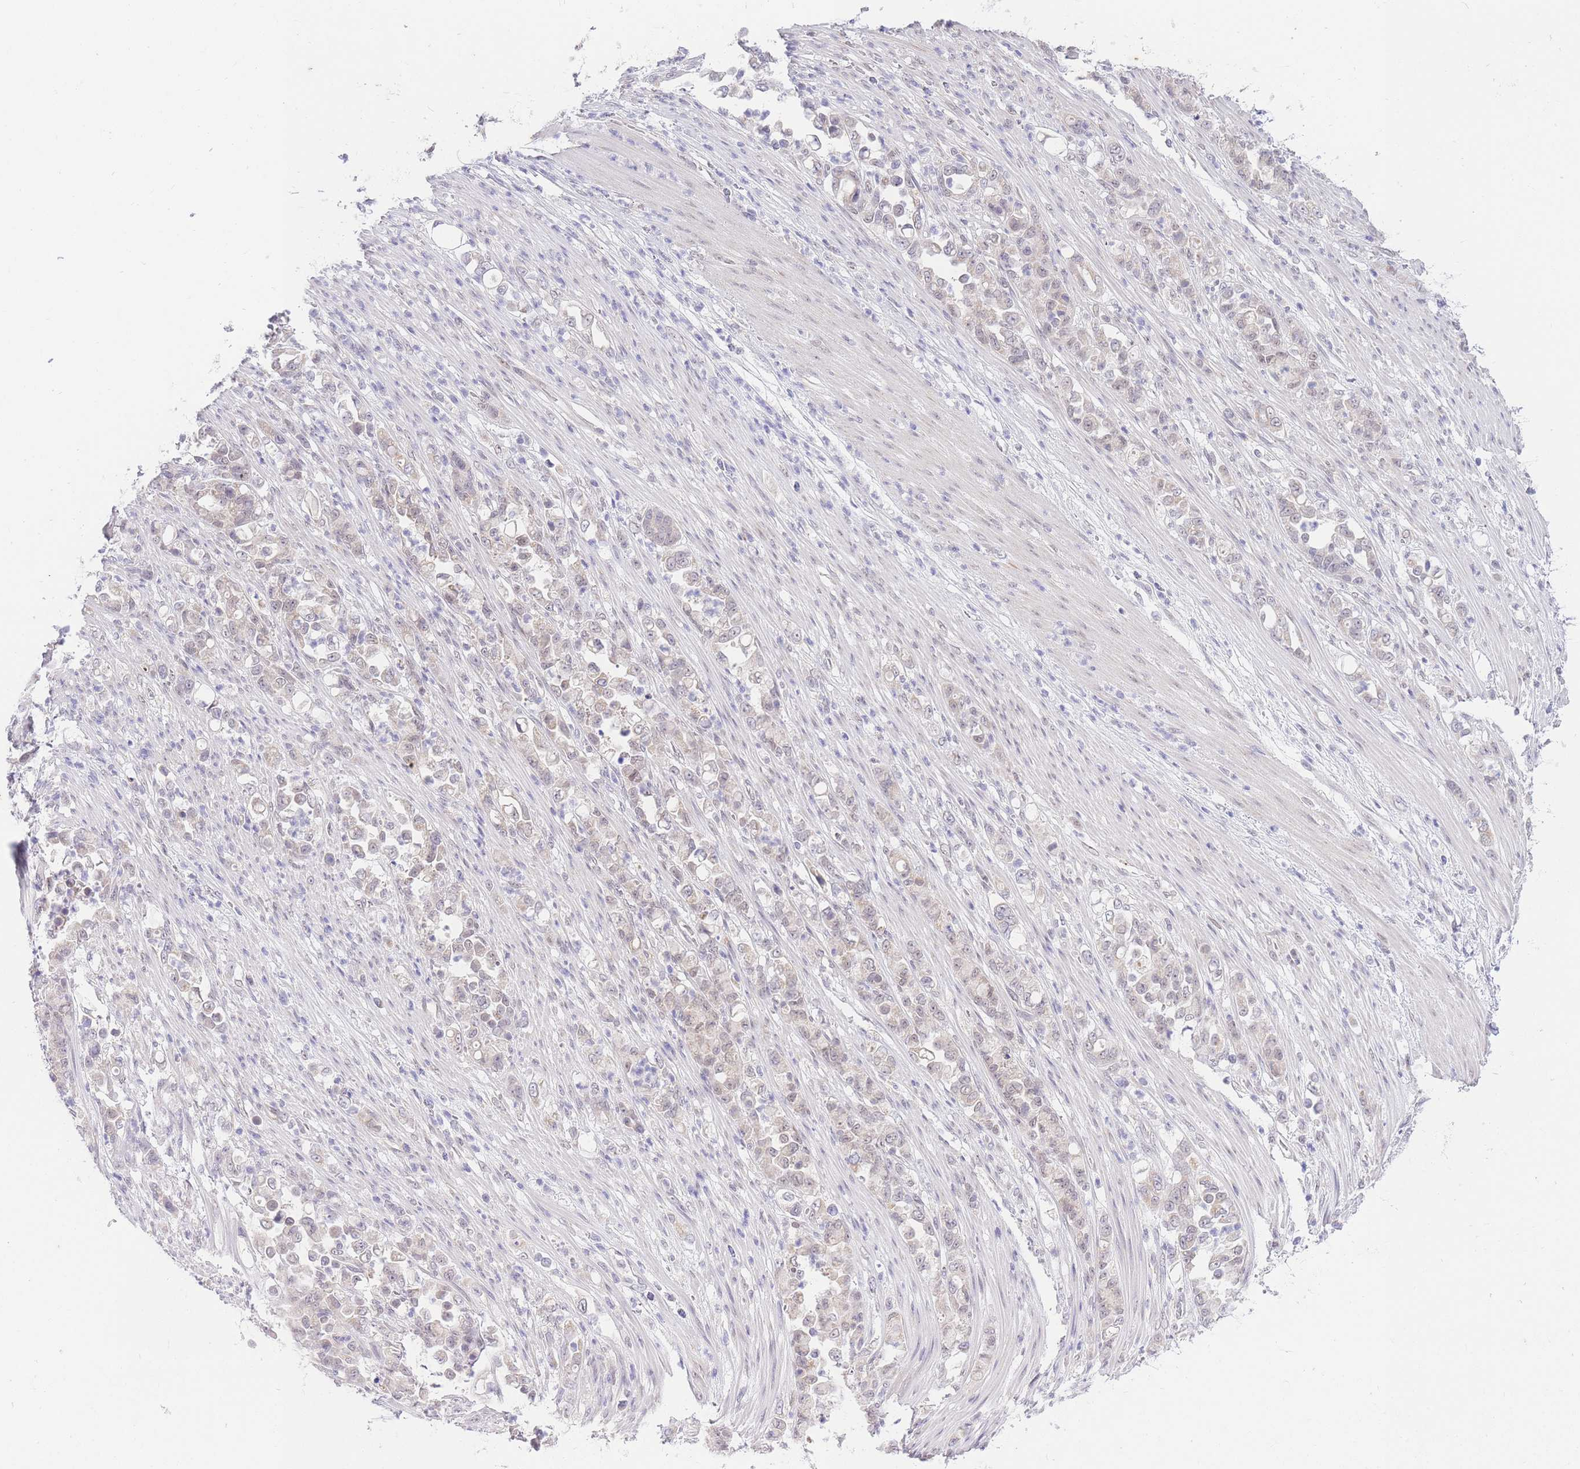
{"staining": {"intensity": "weak", "quantity": "25%-75%", "location": "nuclear"}, "tissue": "stomach cancer", "cell_type": "Tumor cells", "image_type": "cancer", "snomed": [{"axis": "morphology", "description": "Normal tissue, NOS"}, {"axis": "morphology", "description": "Adenocarcinoma, NOS"}, {"axis": "topography", "description": "Stomach"}], "caption": "Adenocarcinoma (stomach) tissue displays weak nuclear staining in about 25%-75% of tumor cells, visualized by immunohistochemistry.", "gene": "UBXN7", "patient": {"sex": "female", "age": 79}}